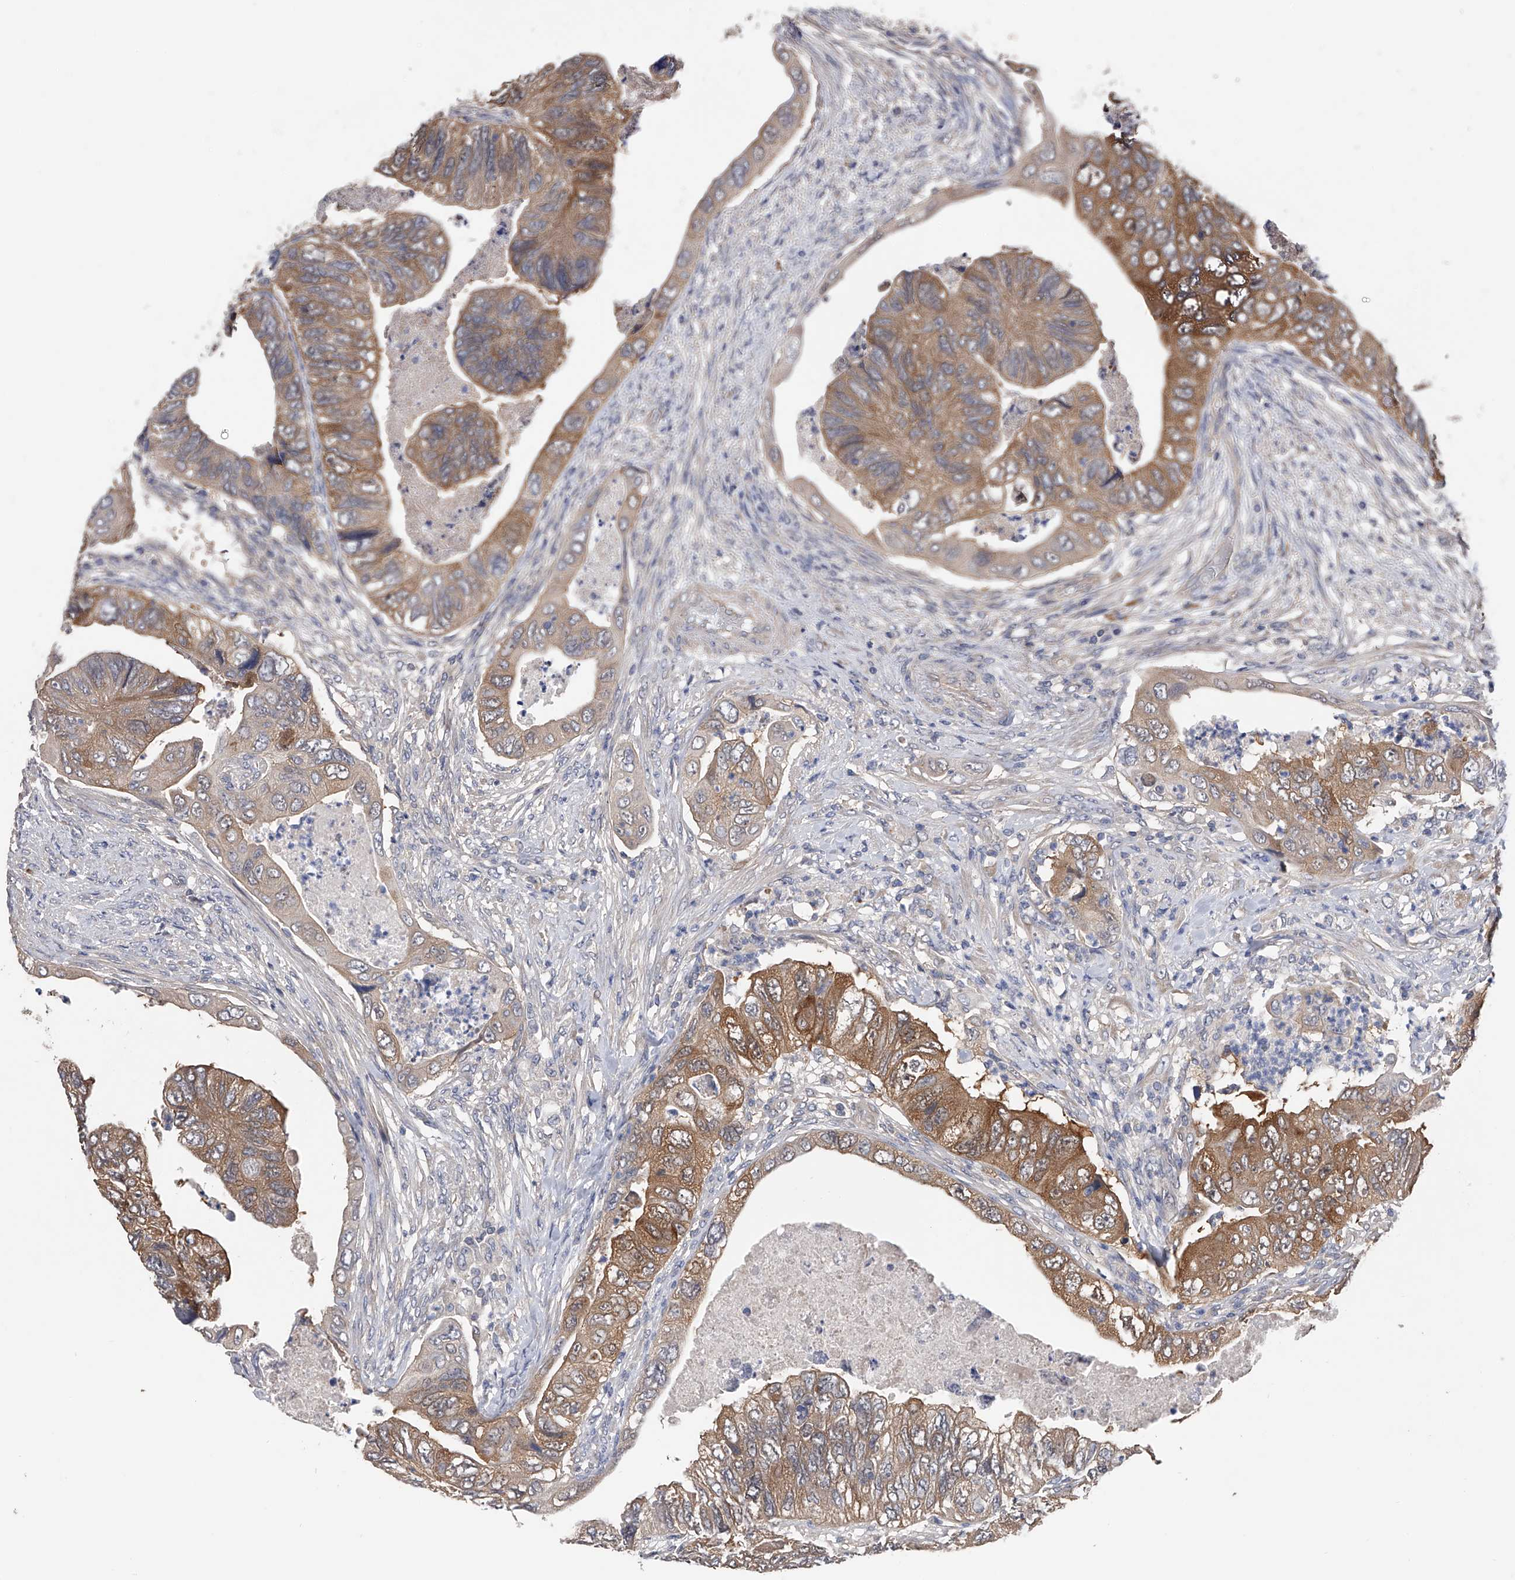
{"staining": {"intensity": "moderate", "quantity": "25%-75%", "location": "cytoplasmic/membranous"}, "tissue": "colorectal cancer", "cell_type": "Tumor cells", "image_type": "cancer", "snomed": [{"axis": "morphology", "description": "Adenocarcinoma, NOS"}, {"axis": "topography", "description": "Rectum"}], "caption": "Protein staining of colorectal adenocarcinoma tissue shows moderate cytoplasmic/membranous positivity in approximately 25%-75% of tumor cells.", "gene": "CFAP298", "patient": {"sex": "male", "age": 63}}